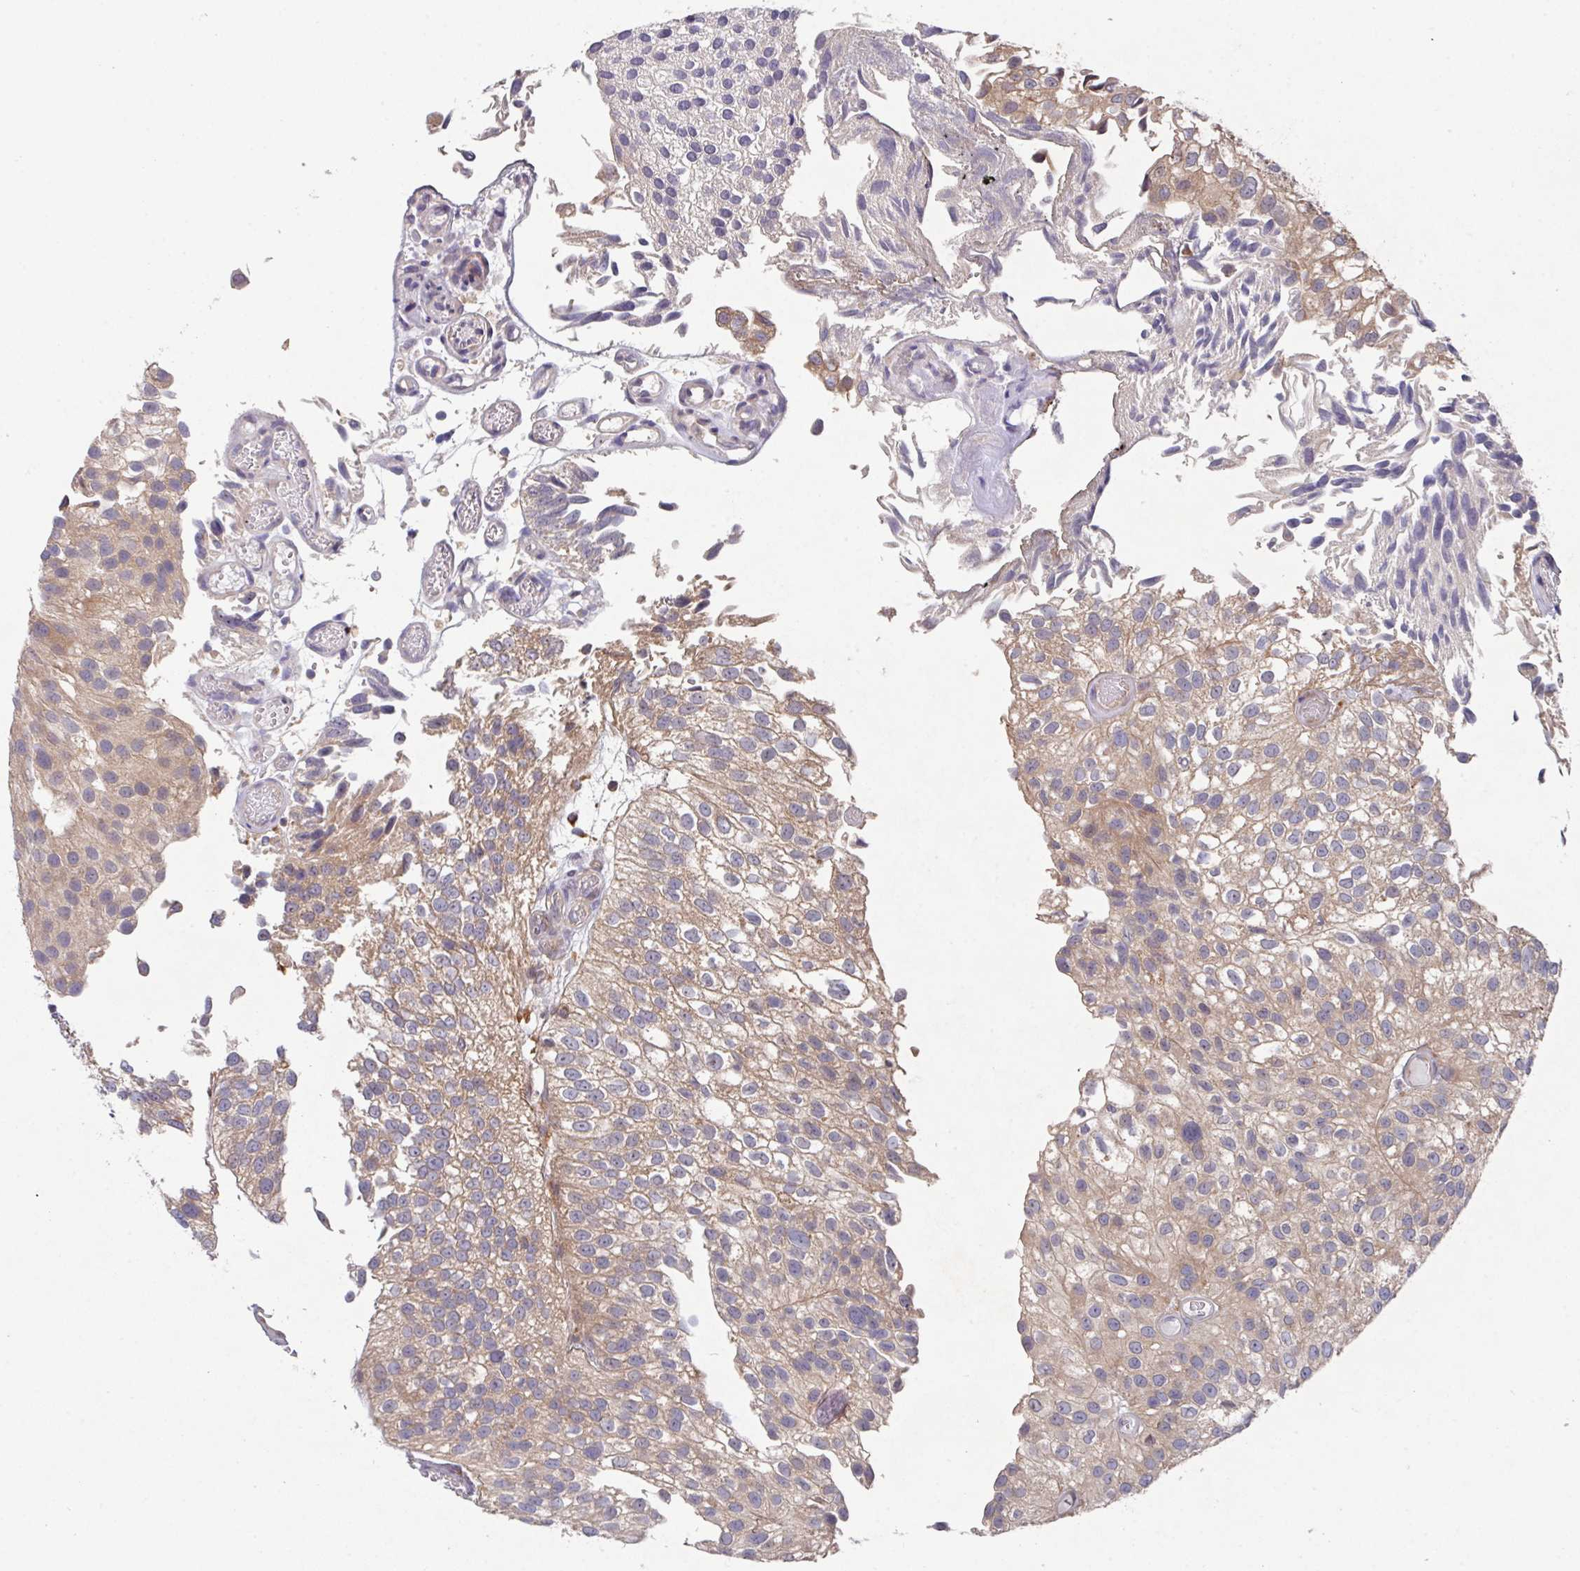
{"staining": {"intensity": "weak", "quantity": "25%-75%", "location": "cytoplasmic/membranous"}, "tissue": "urothelial cancer", "cell_type": "Tumor cells", "image_type": "cancer", "snomed": [{"axis": "morphology", "description": "Urothelial carcinoma, NOS"}, {"axis": "topography", "description": "Urinary bladder"}], "caption": "Immunohistochemical staining of human transitional cell carcinoma shows weak cytoplasmic/membranous protein positivity in approximately 25%-75% of tumor cells. The protein of interest is stained brown, and the nuclei are stained in blue (DAB (3,3'-diaminobenzidine) IHC with brightfield microscopy, high magnification).", "gene": "TRIM14", "patient": {"sex": "male", "age": 87}}